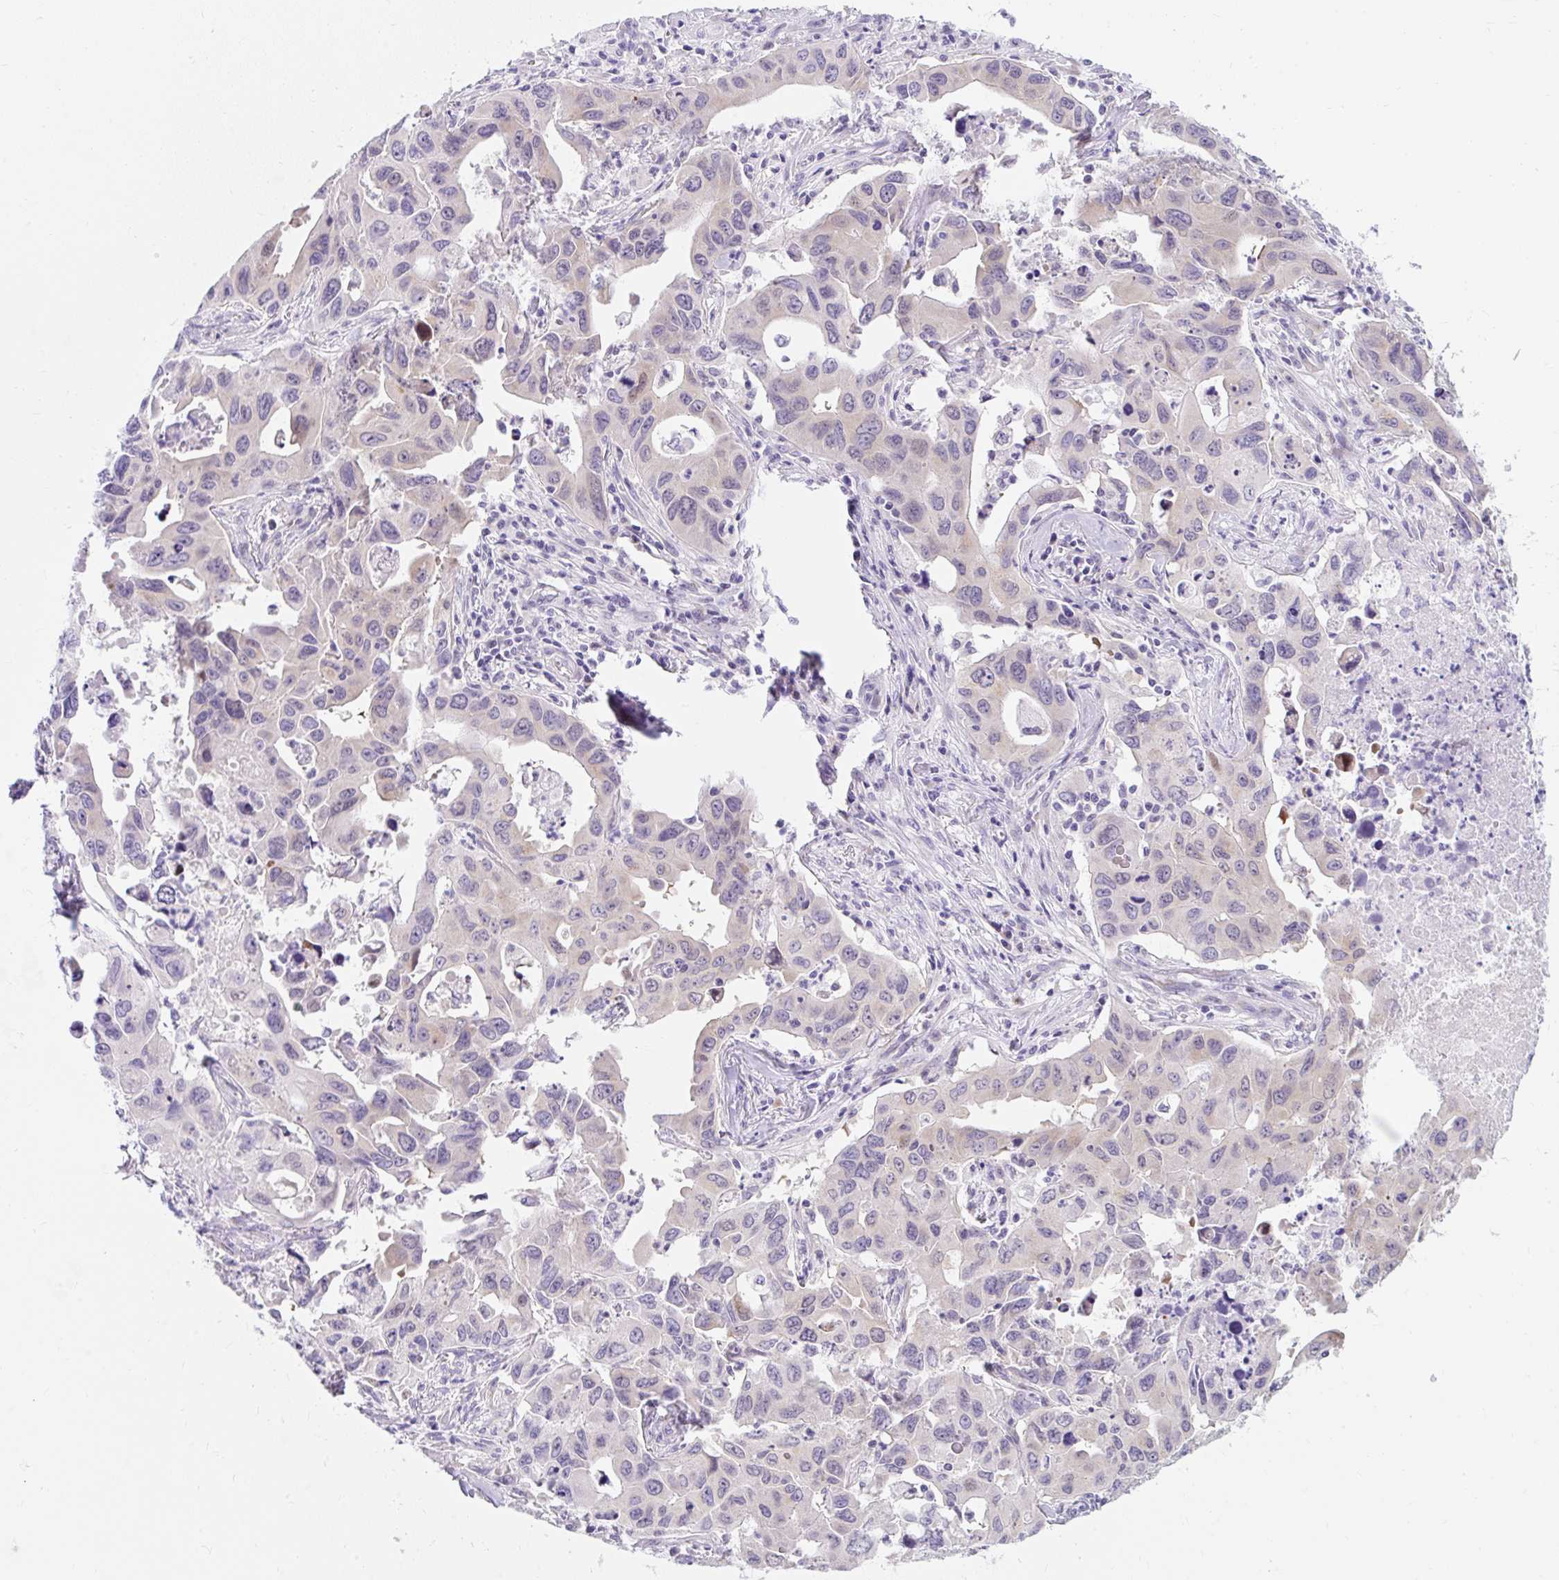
{"staining": {"intensity": "weak", "quantity": "<25%", "location": "cytoplasmic/membranous"}, "tissue": "lung cancer", "cell_type": "Tumor cells", "image_type": "cancer", "snomed": [{"axis": "morphology", "description": "Adenocarcinoma, NOS"}, {"axis": "topography", "description": "Lung"}], "caption": "The micrograph reveals no staining of tumor cells in lung adenocarcinoma.", "gene": "GOLGA8A", "patient": {"sex": "male", "age": 64}}